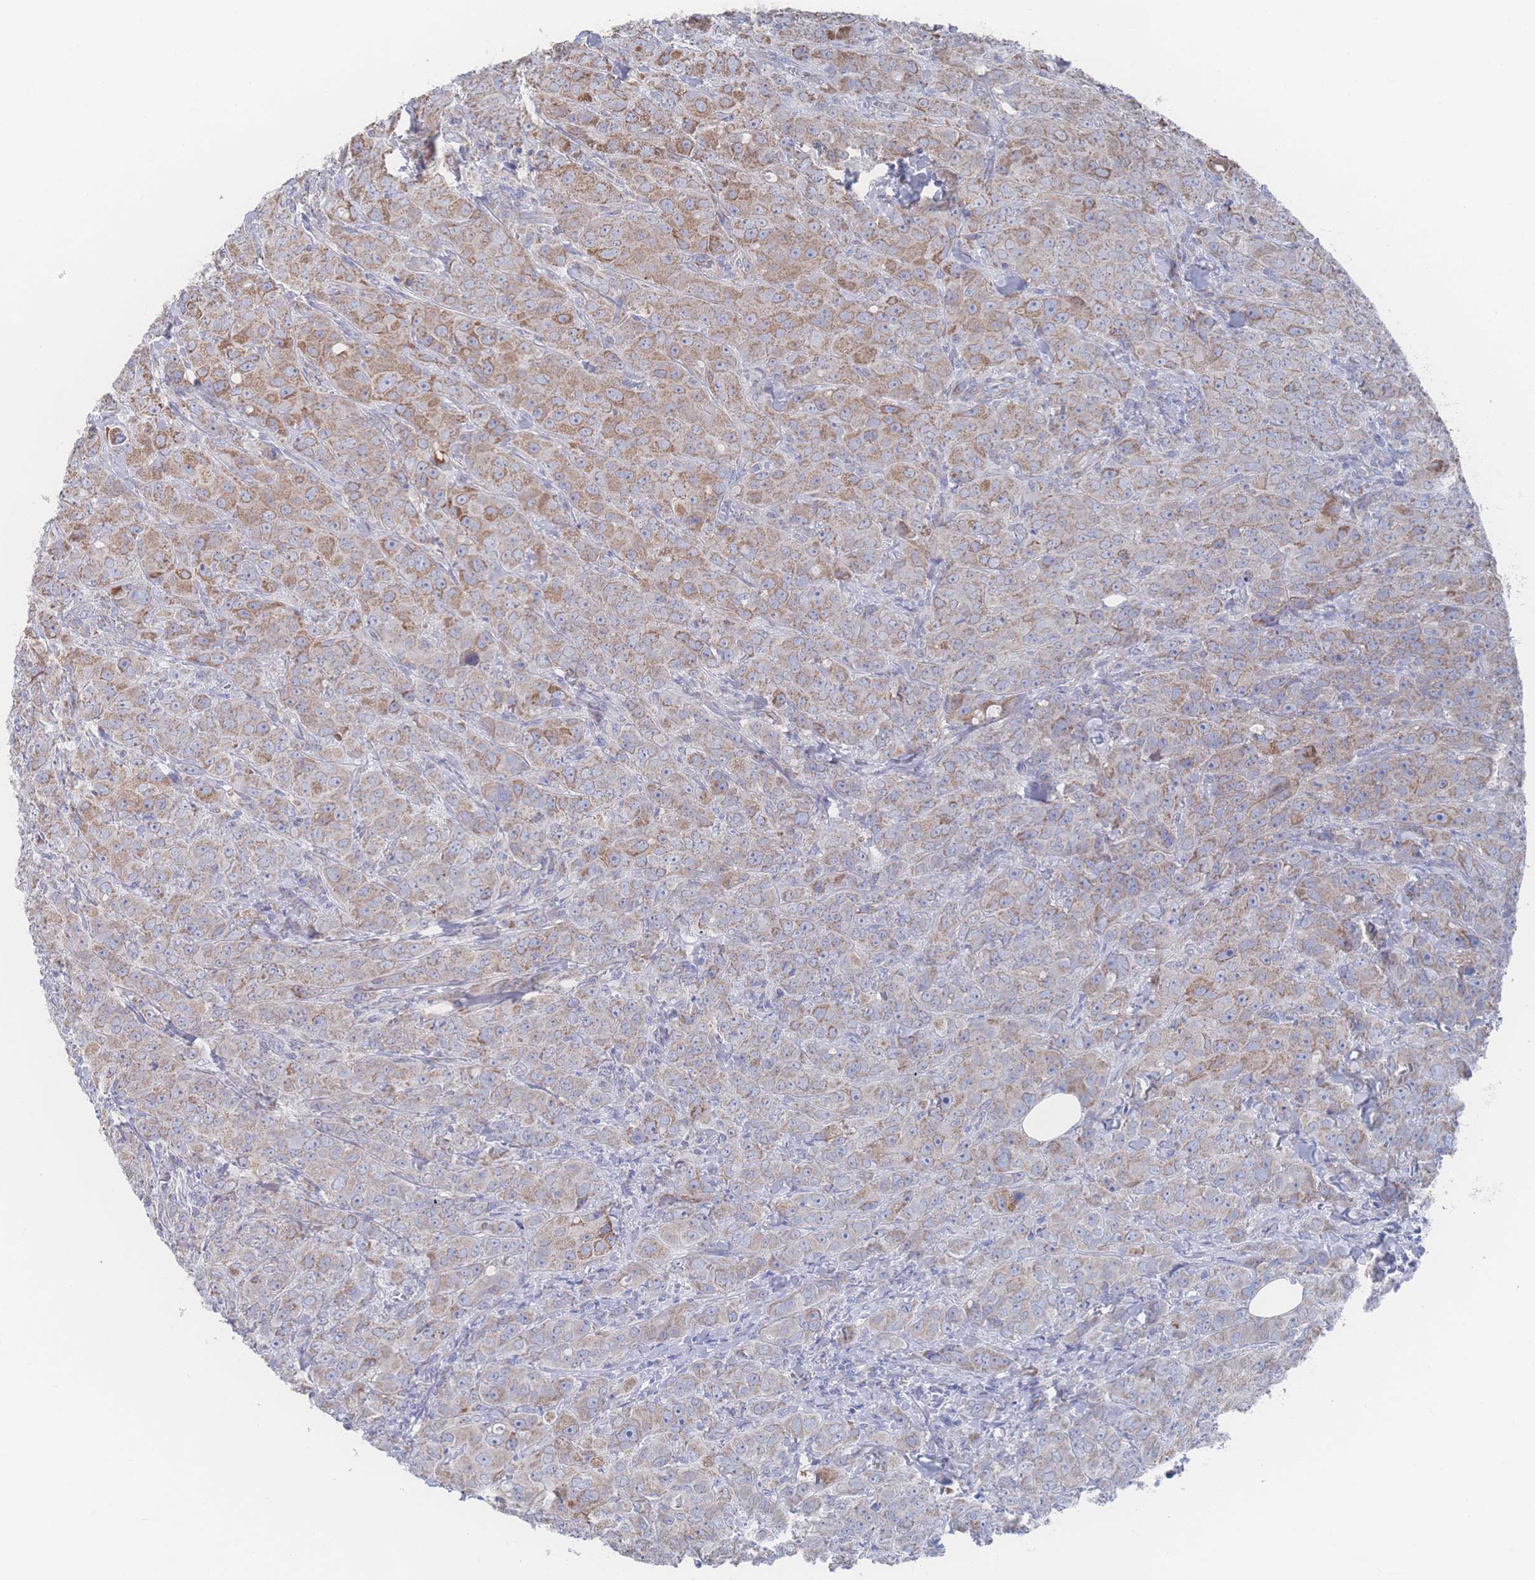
{"staining": {"intensity": "moderate", "quantity": "25%-75%", "location": "cytoplasmic/membranous"}, "tissue": "breast cancer", "cell_type": "Tumor cells", "image_type": "cancer", "snomed": [{"axis": "morphology", "description": "Duct carcinoma"}, {"axis": "topography", "description": "Breast"}], "caption": "About 25%-75% of tumor cells in breast cancer (invasive ductal carcinoma) exhibit moderate cytoplasmic/membranous protein staining as visualized by brown immunohistochemical staining.", "gene": "SNPH", "patient": {"sex": "female", "age": 43}}